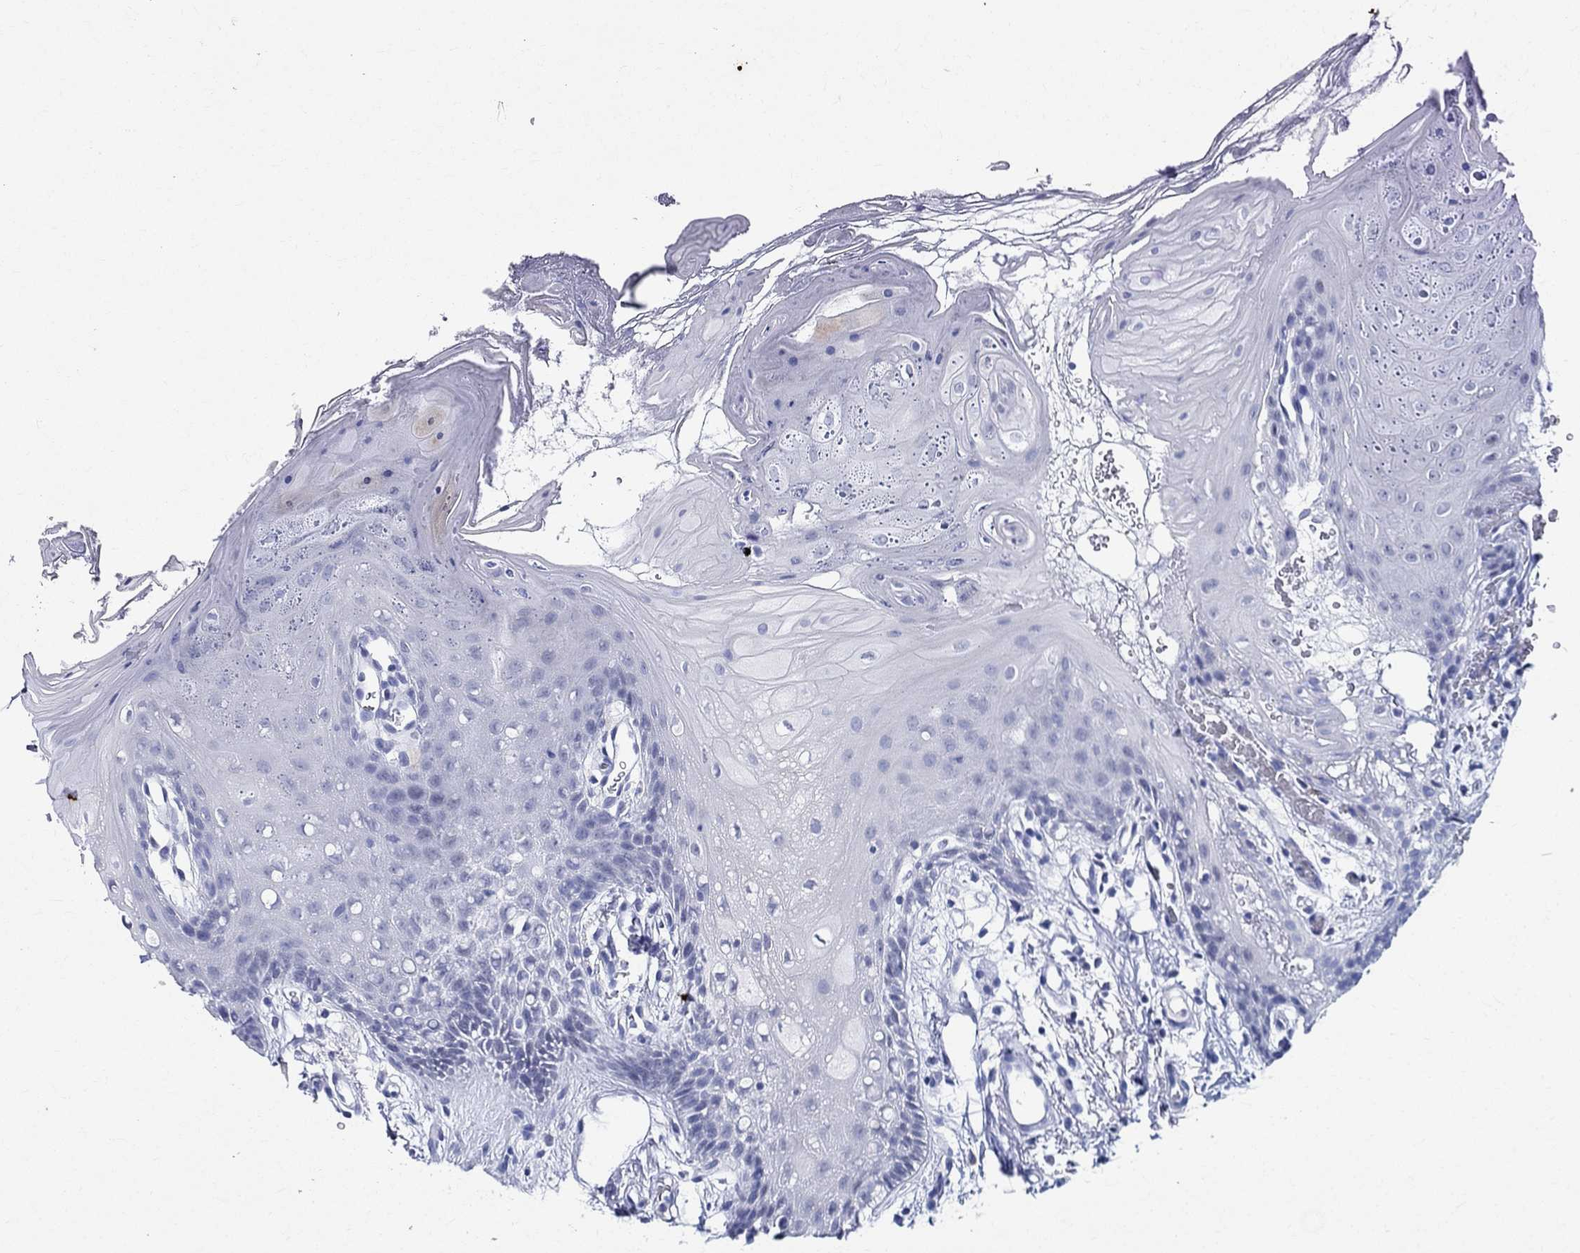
{"staining": {"intensity": "negative", "quantity": "none", "location": "none"}, "tissue": "oral mucosa", "cell_type": "Squamous epithelial cells", "image_type": "normal", "snomed": [{"axis": "morphology", "description": "Normal tissue, NOS"}, {"axis": "morphology", "description": "Squamous cell carcinoma, NOS"}, {"axis": "topography", "description": "Oral tissue"}, {"axis": "topography", "description": "Head-Neck"}], "caption": "Immunohistochemistry (IHC) of benign human oral mucosa exhibits no staining in squamous epithelial cells.", "gene": "BSPRY", "patient": {"sex": "male", "age": 69}}